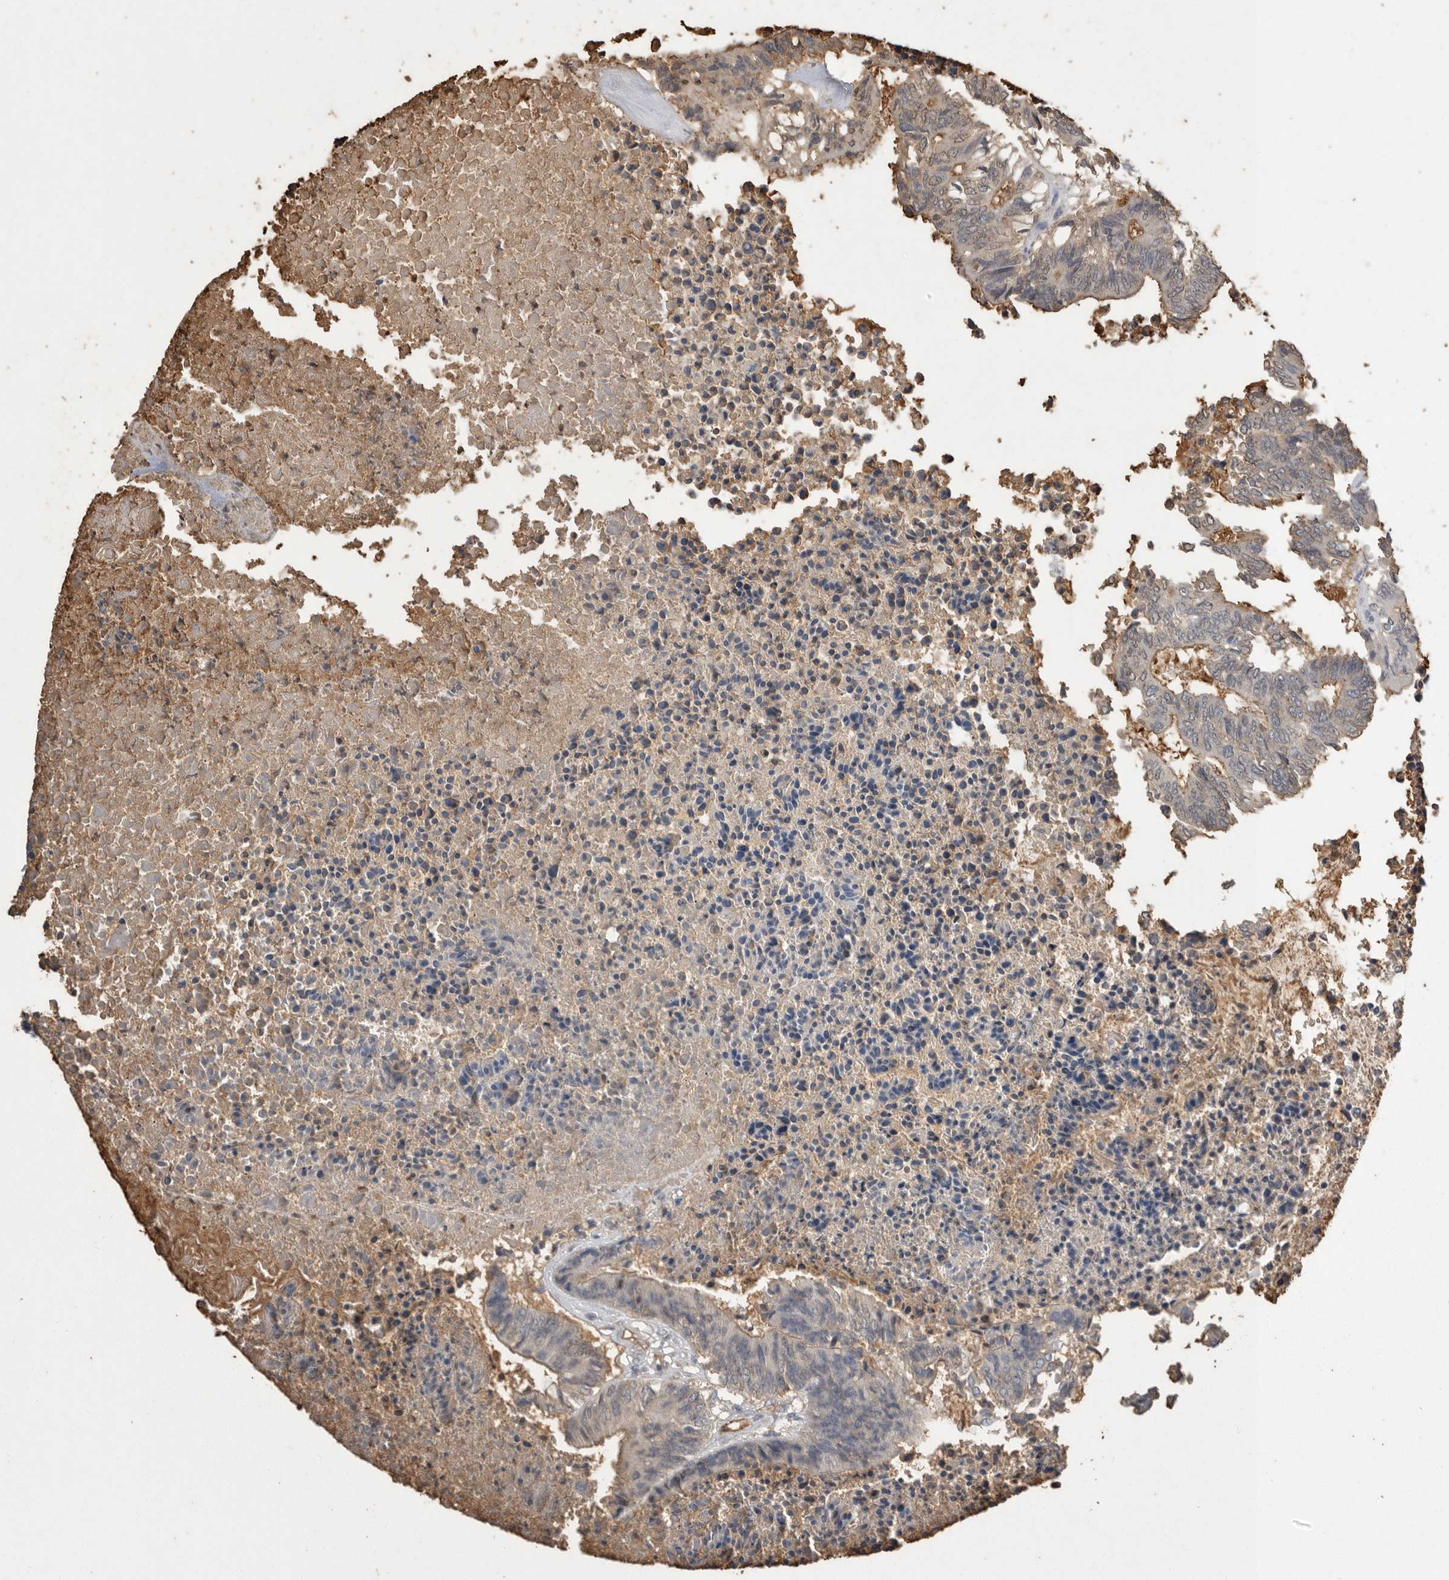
{"staining": {"intensity": "weak", "quantity": "<25%", "location": "cytoplasmic/membranous"}, "tissue": "colorectal cancer", "cell_type": "Tumor cells", "image_type": "cancer", "snomed": [{"axis": "morphology", "description": "Adenocarcinoma, NOS"}, {"axis": "topography", "description": "Rectum"}], "caption": "Immunohistochemical staining of colorectal cancer shows no significant expression in tumor cells.", "gene": "IL27", "patient": {"sex": "male", "age": 63}}